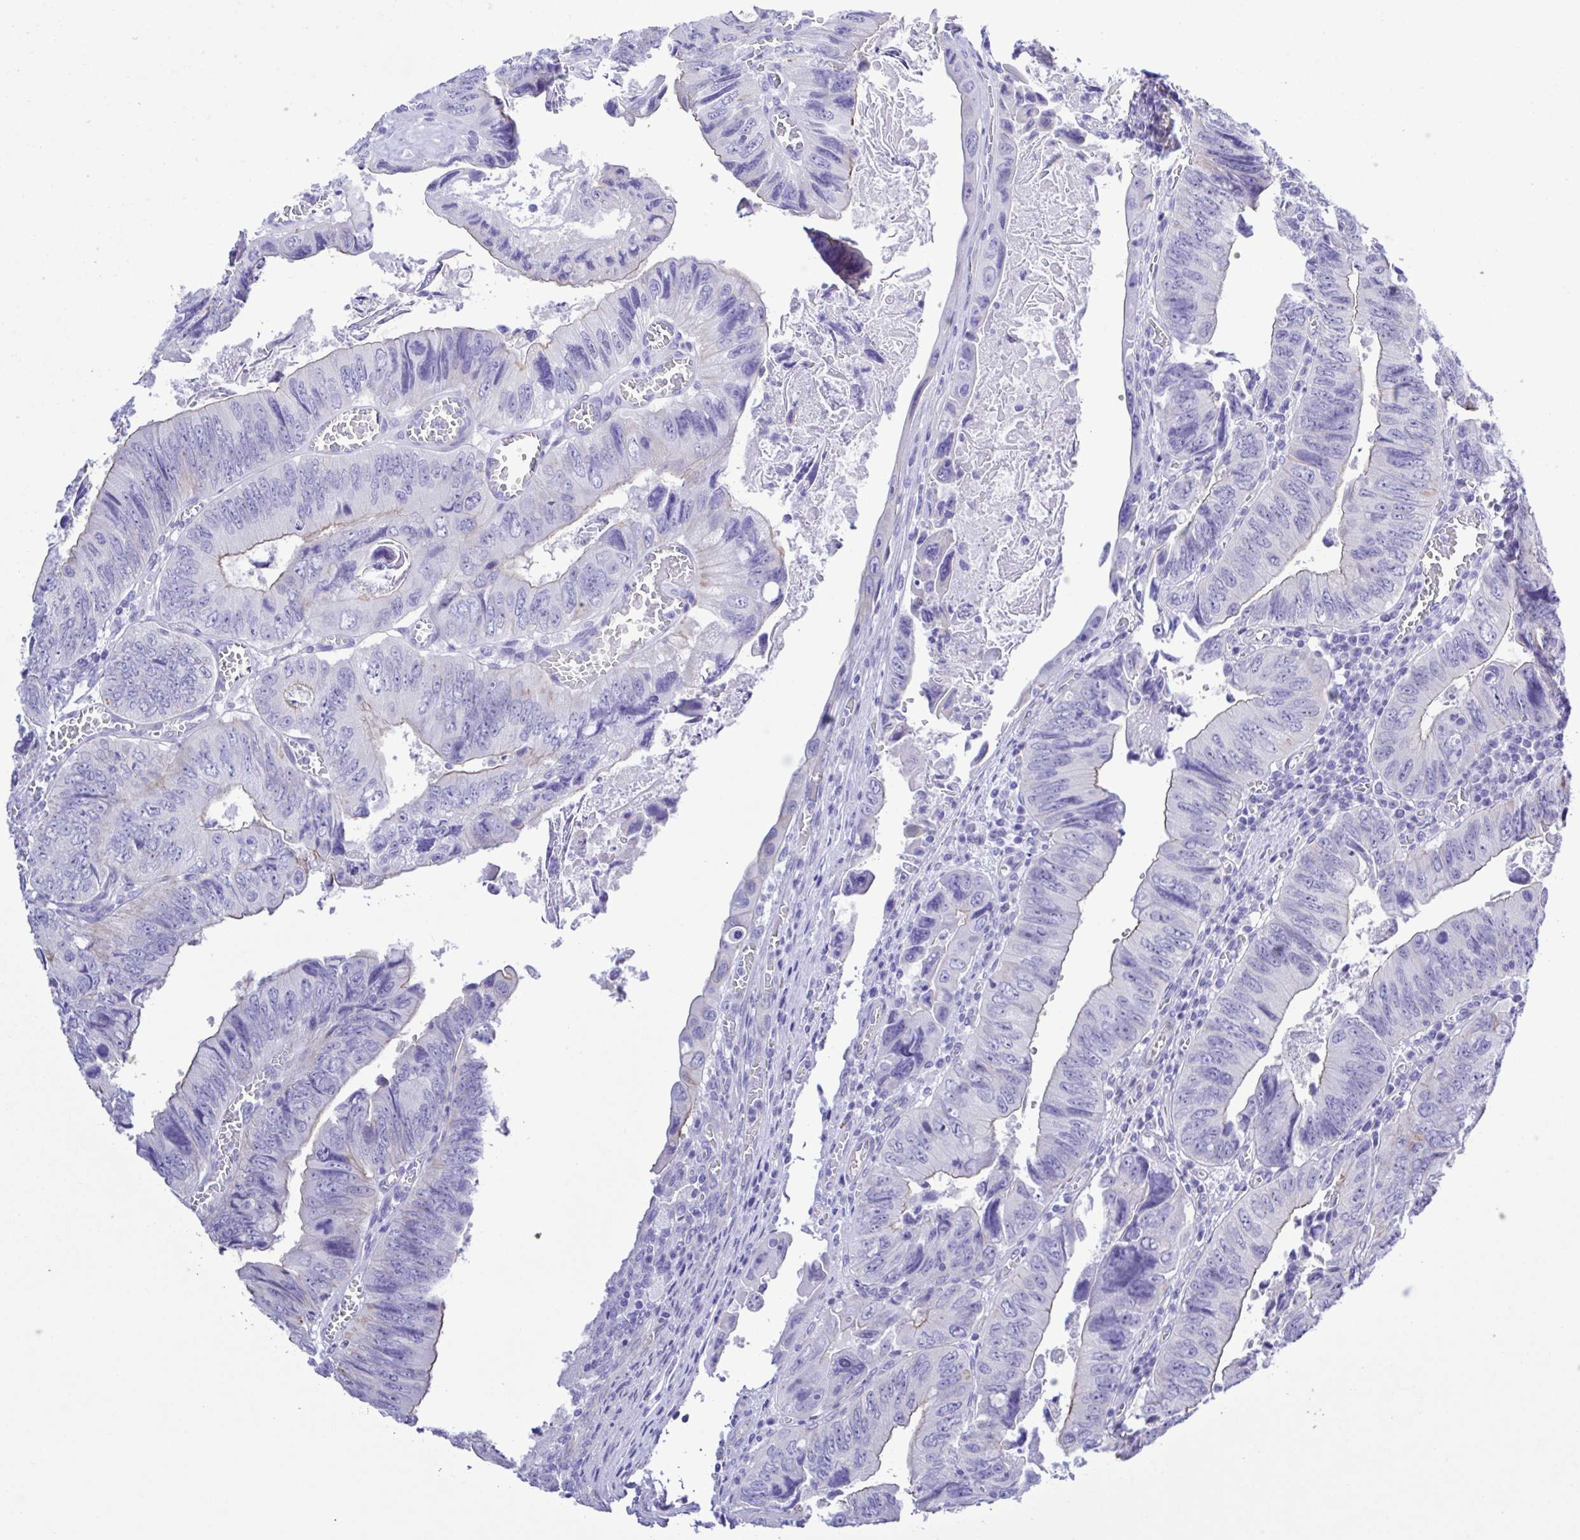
{"staining": {"intensity": "weak", "quantity": "<25%", "location": "cytoplasmic/membranous"}, "tissue": "colorectal cancer", "cell_type": "Tumor cells", "image_type": "cancer", "snomed": [{"axis": "morphology", "description": "Adenocarcinoma, NOS"}, {"axis": "topography", "description": "Colon"}], "caption": "An IHC histopathology image of adenocarcinoma (colorectal) is shown. There is no staining in tumor cells of adenocarcinoma (colorectal).", "gene": "CYP11A1", "patient": {"sex": "female", "age": 84}}